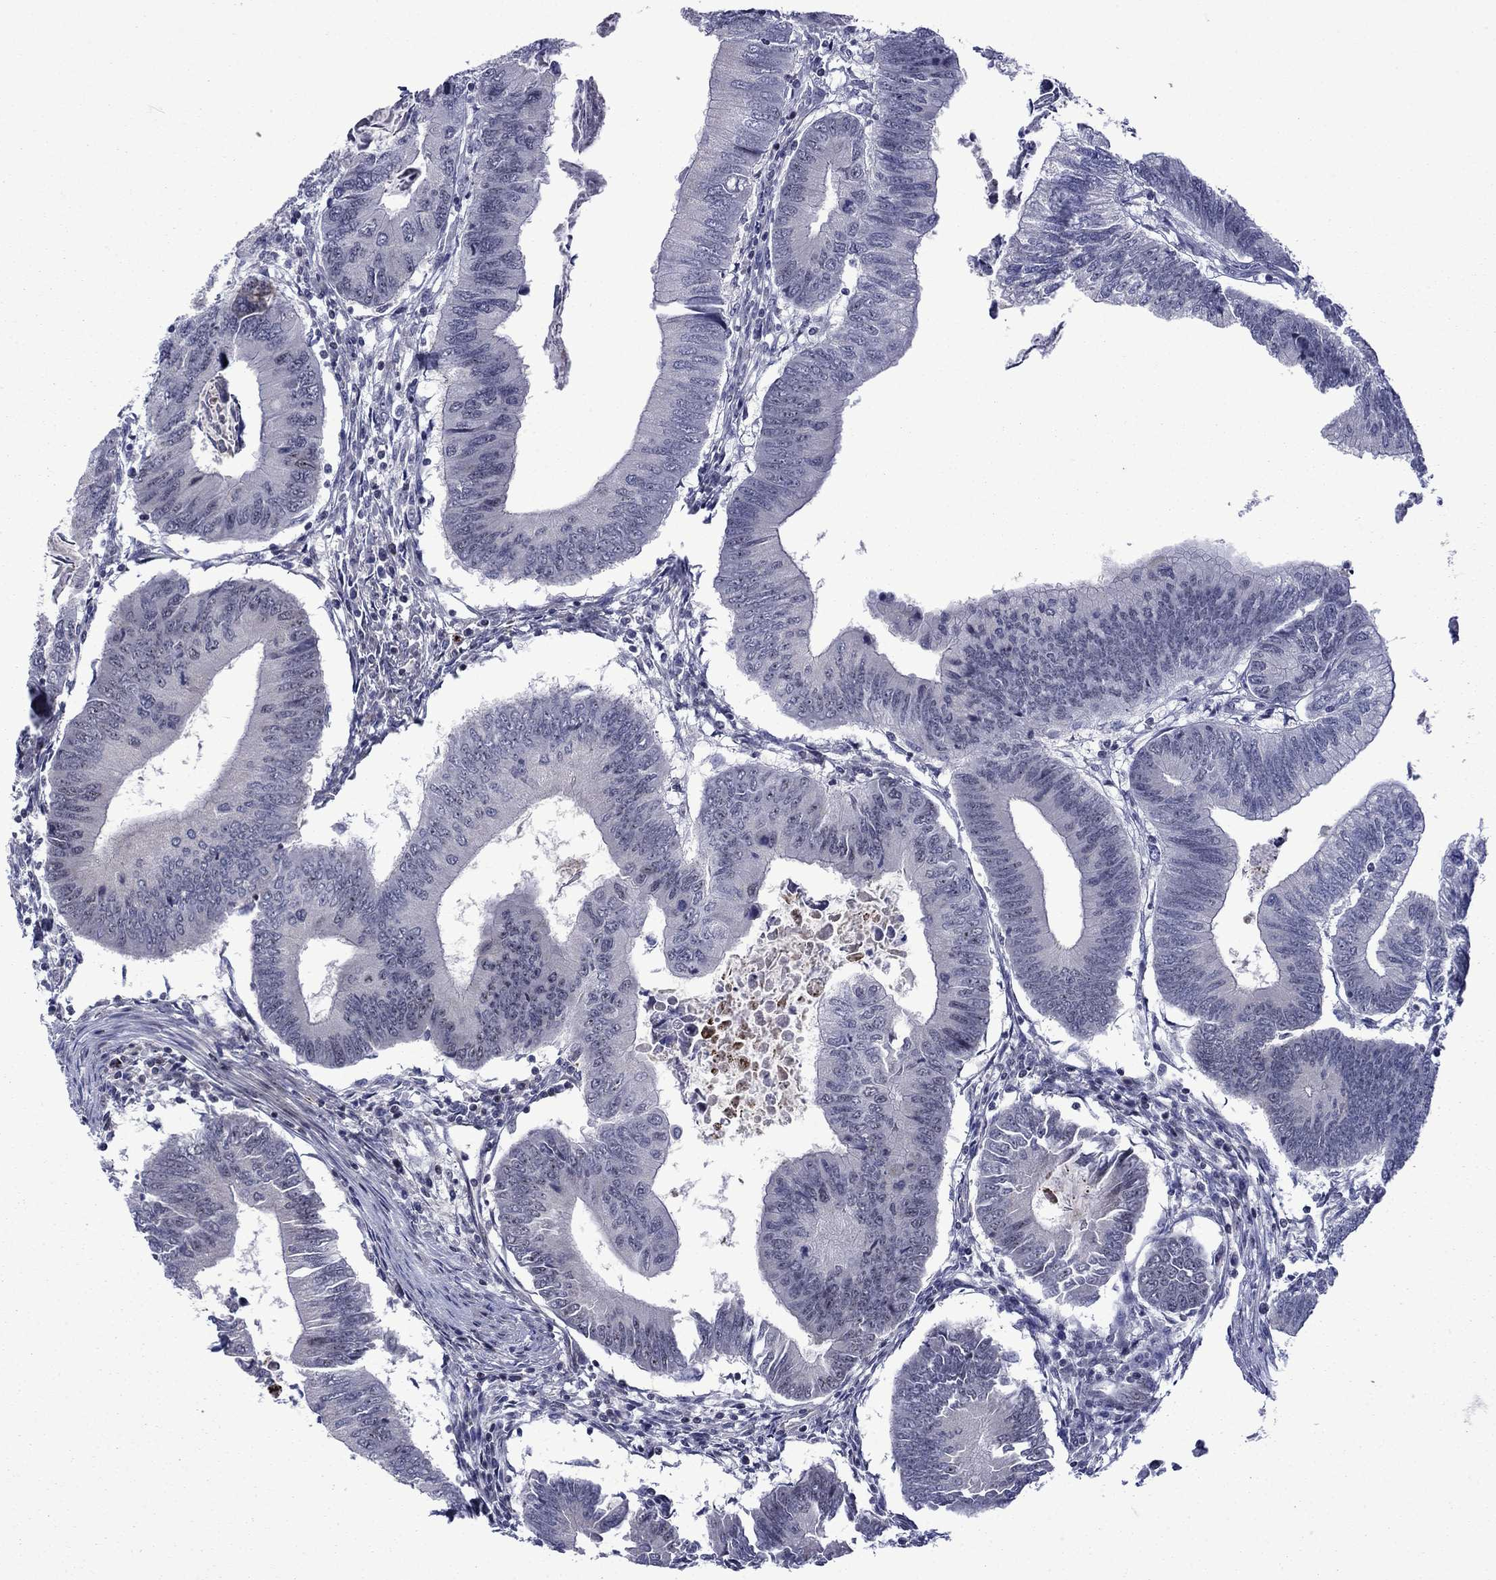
{"staining": {"intensity": "moderate", "quantity": "<25%", "location": "cytoplasmic/membranous"}, "tissue": "colorectal cancer", "cell_type": "Tumor cells", "image_type": "cancer", "snomed": [{"axis": "morphology", "description": "Adenocarcinoma, NOS"}, {"axis": "topography", "description": "Colon"}], "caption": "A high-resolution micrograph shows immunohistochemistry (IHC) staining of adenocarcinoma (colorectal), which reveals moderate cytoplasmic/membranous staining in approximately <25% of tumor cells.", "gene": "SURF2", "patient": {"sex": "male", "age": 53}}